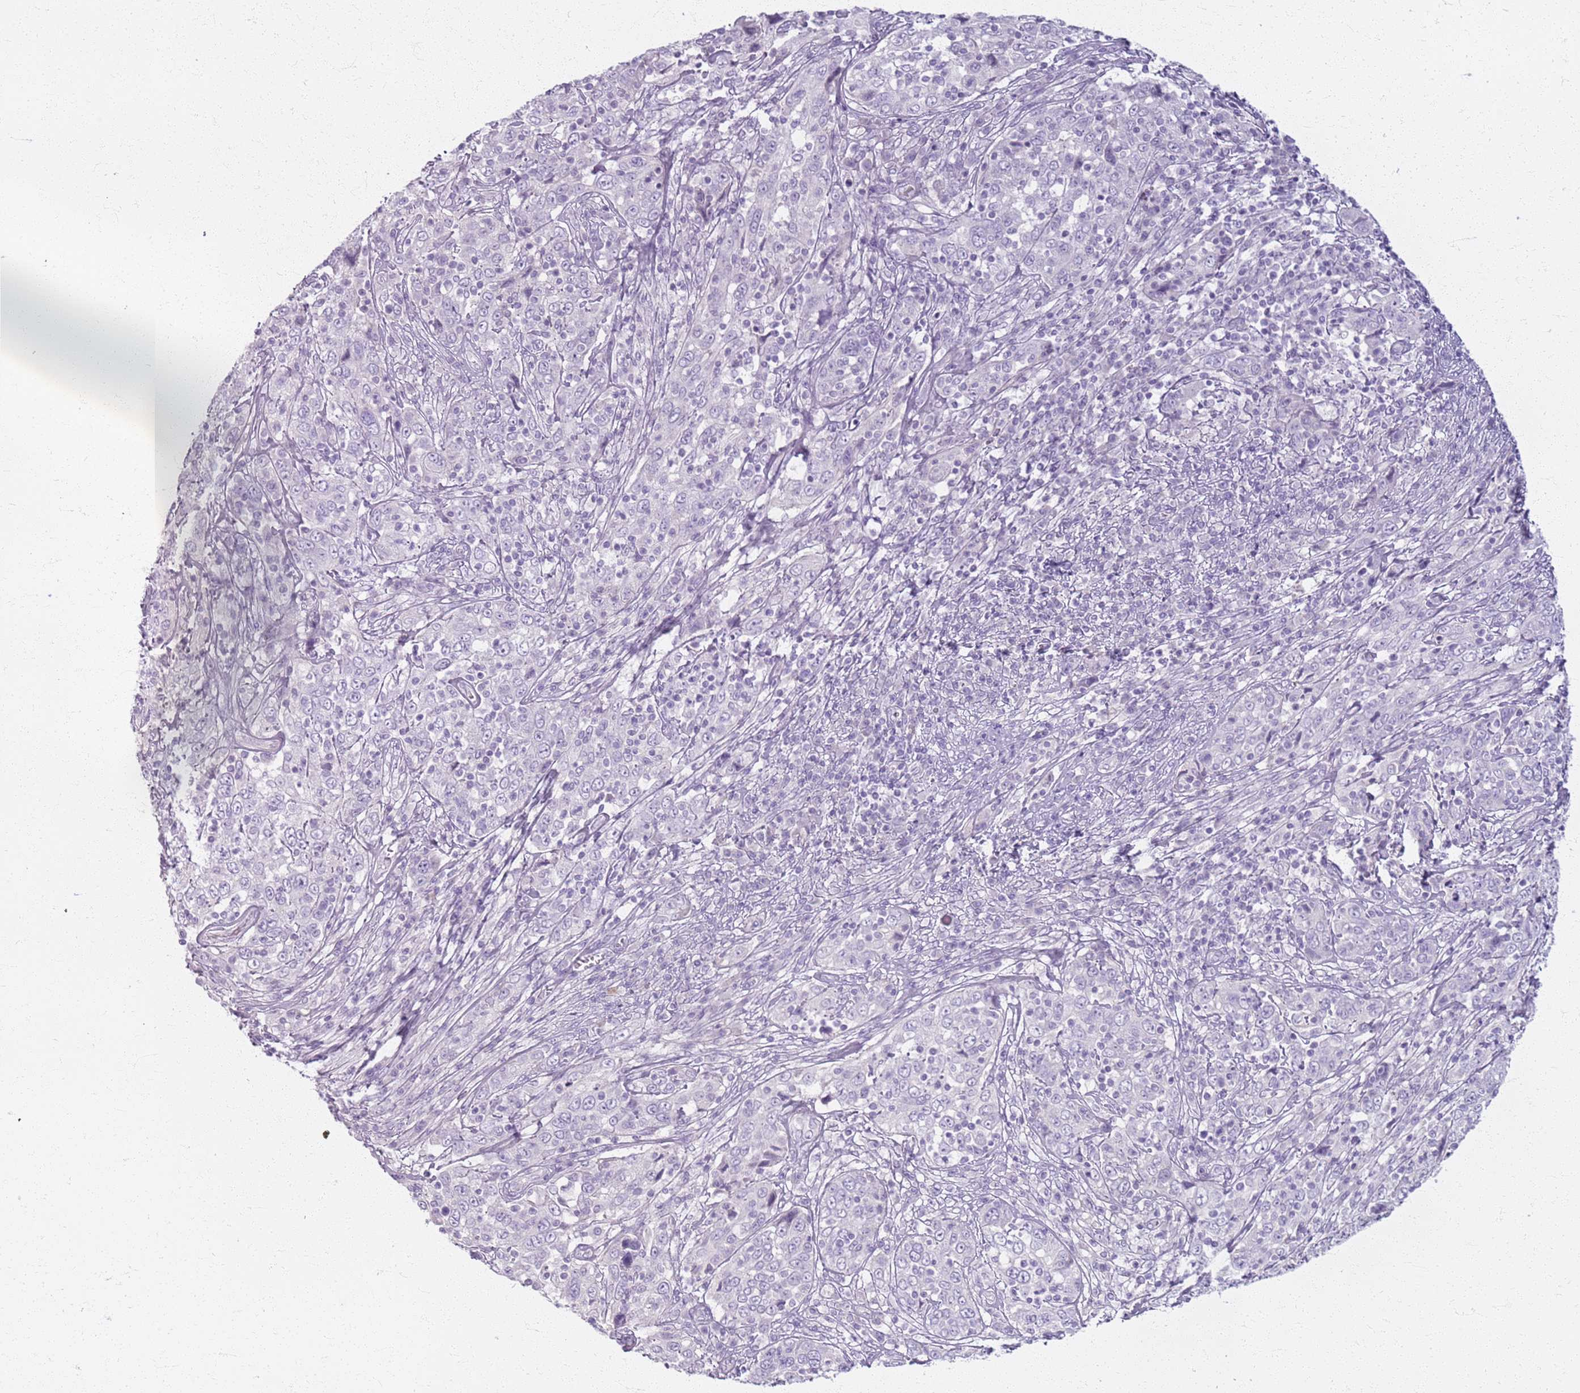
{"staining": {"intensity": "negative", "quantity": "none", "location": "none"}, "tissue": "cervical cancer", "cell_type": "Tumor cells", "image_type": "cancer", "snomed": [{"axis": "morphology", "description": "Squamous cell carcinoma, NOS"}, {"axis": "topography", "description": "Cervix"}], "caption": "Immunohistochemistry micrograph of human cervical cancer (squamous cell carcinoma) stained for a protein (brown), which exhibits no expression in tumor cells. (Brightfield microscopy of DAB IHC at high magnification).", "gene": "CSRP3", "patient": {"sex": "female", "age": 46}}